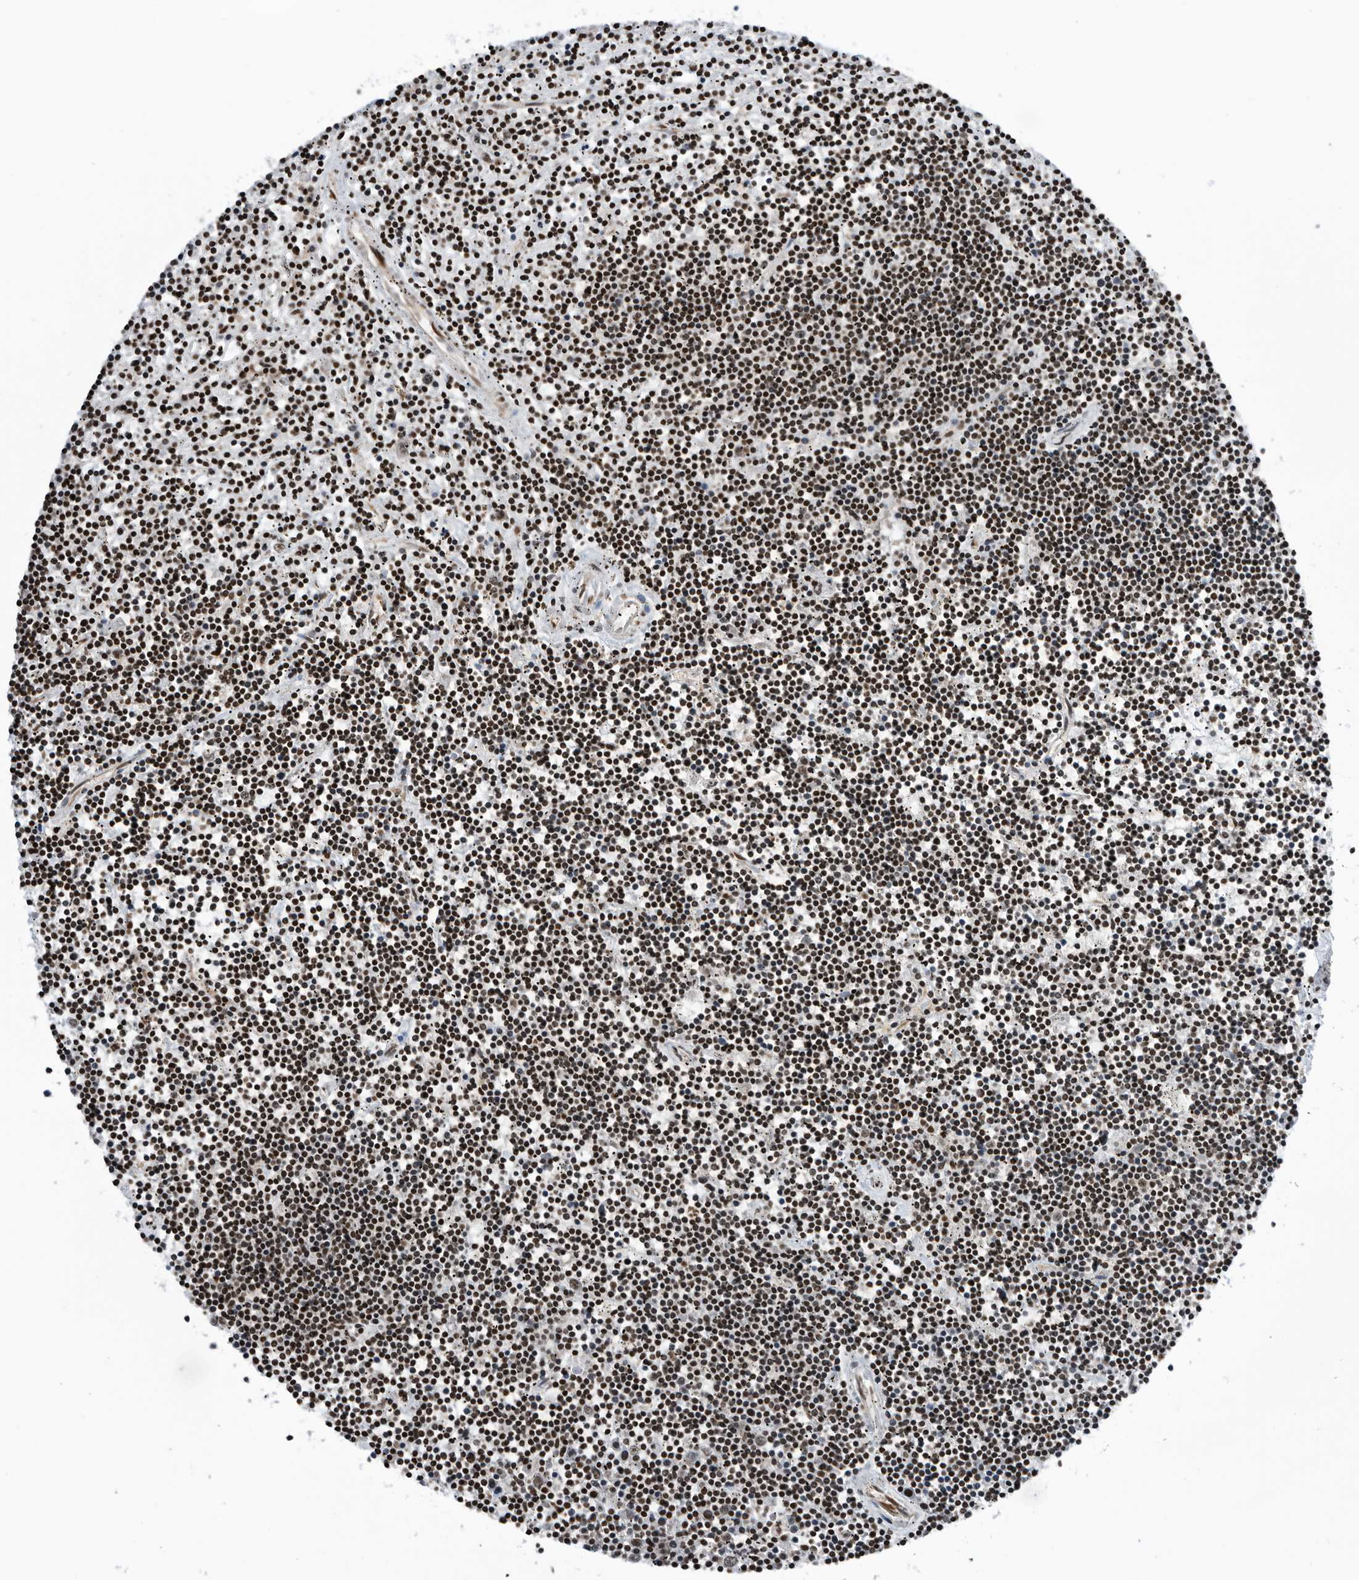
{"staining": {"intensity": "moderate", "quantity": "25%-75%", "location": "nuclear"}, "tissue": "lymphoma", "cell_type": "Tumor cells", "image_type": "cancer", "snomed": [{"axis": "morphology", "description": "Malignant lymphoma, non-Hodgkin's type, Low grade"}, {"axis": "topography", "description": "Spleen"}], "caption": "IHC photomicrograph of human malignant lymphoma, non-Hodgkin's type (low-grade) stained for a protein (brown), which demonstrates medium levels of moderate nuclear positivity in about 25%-75% of tumor cells.", "gene": "SNRNP48", "patient": {"sex": "male", "age": 76}}